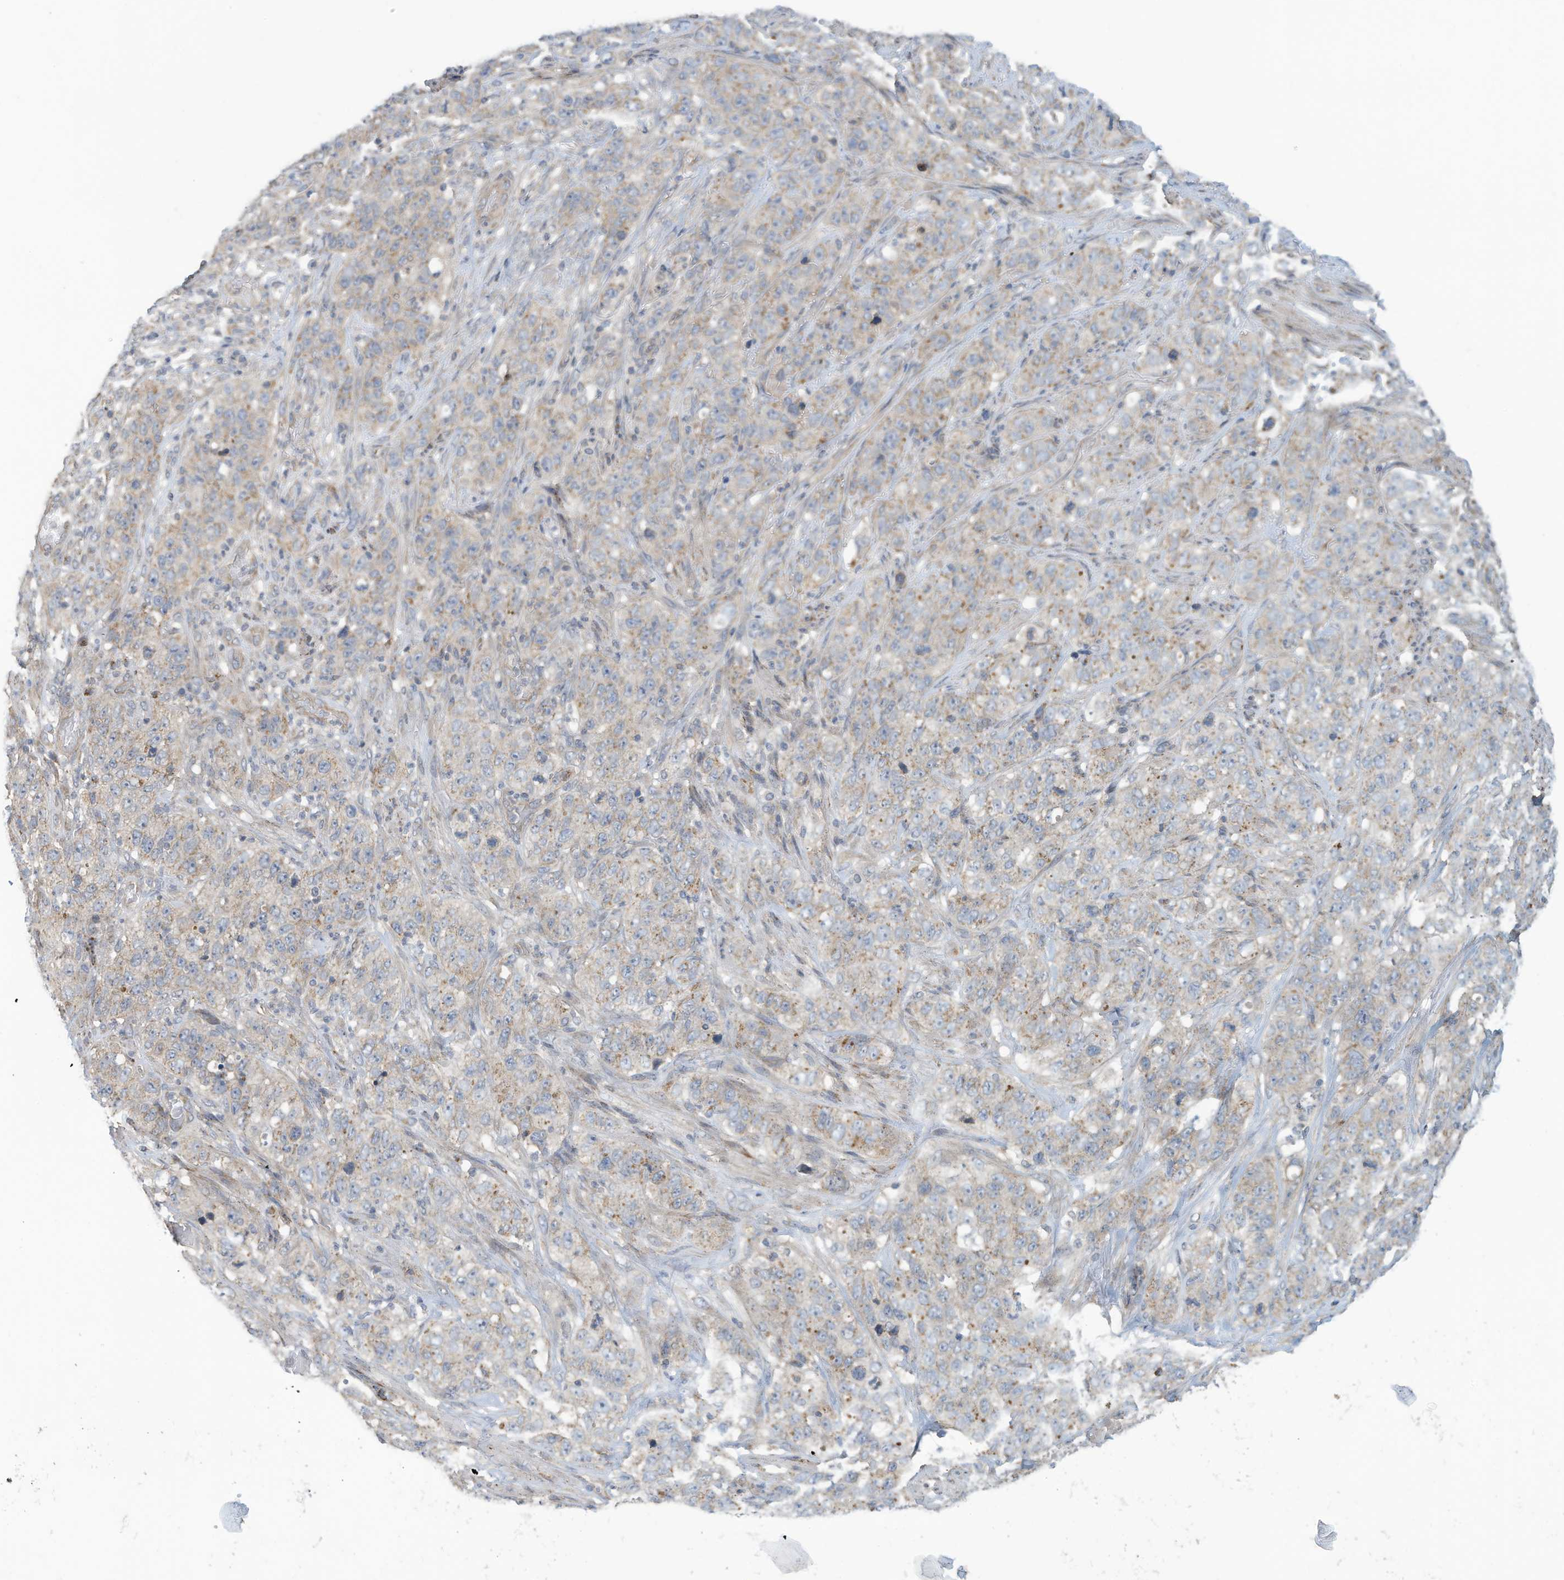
{"staining": {"intensity": "weak", "quantity": ">75%", "location": "cytoplasmic/membranous"}, "tissue": "stomach cancer", "cell_type": "Tumor cells", "image_type": "cancer", "snomed": [{"axis": "morphology", "description": "Adenocarcinoma, NOS"}, {"axis": "topography", "description": "Stomach"}], "caption": "The immunohistochemical stain labels weak cytoplasmic/membranous positivity in tumor cells of adenocarcinoma (stomach) tissue.", "gene": "SCGB1D2", "patient": {"sex": "male", "age": 48}}